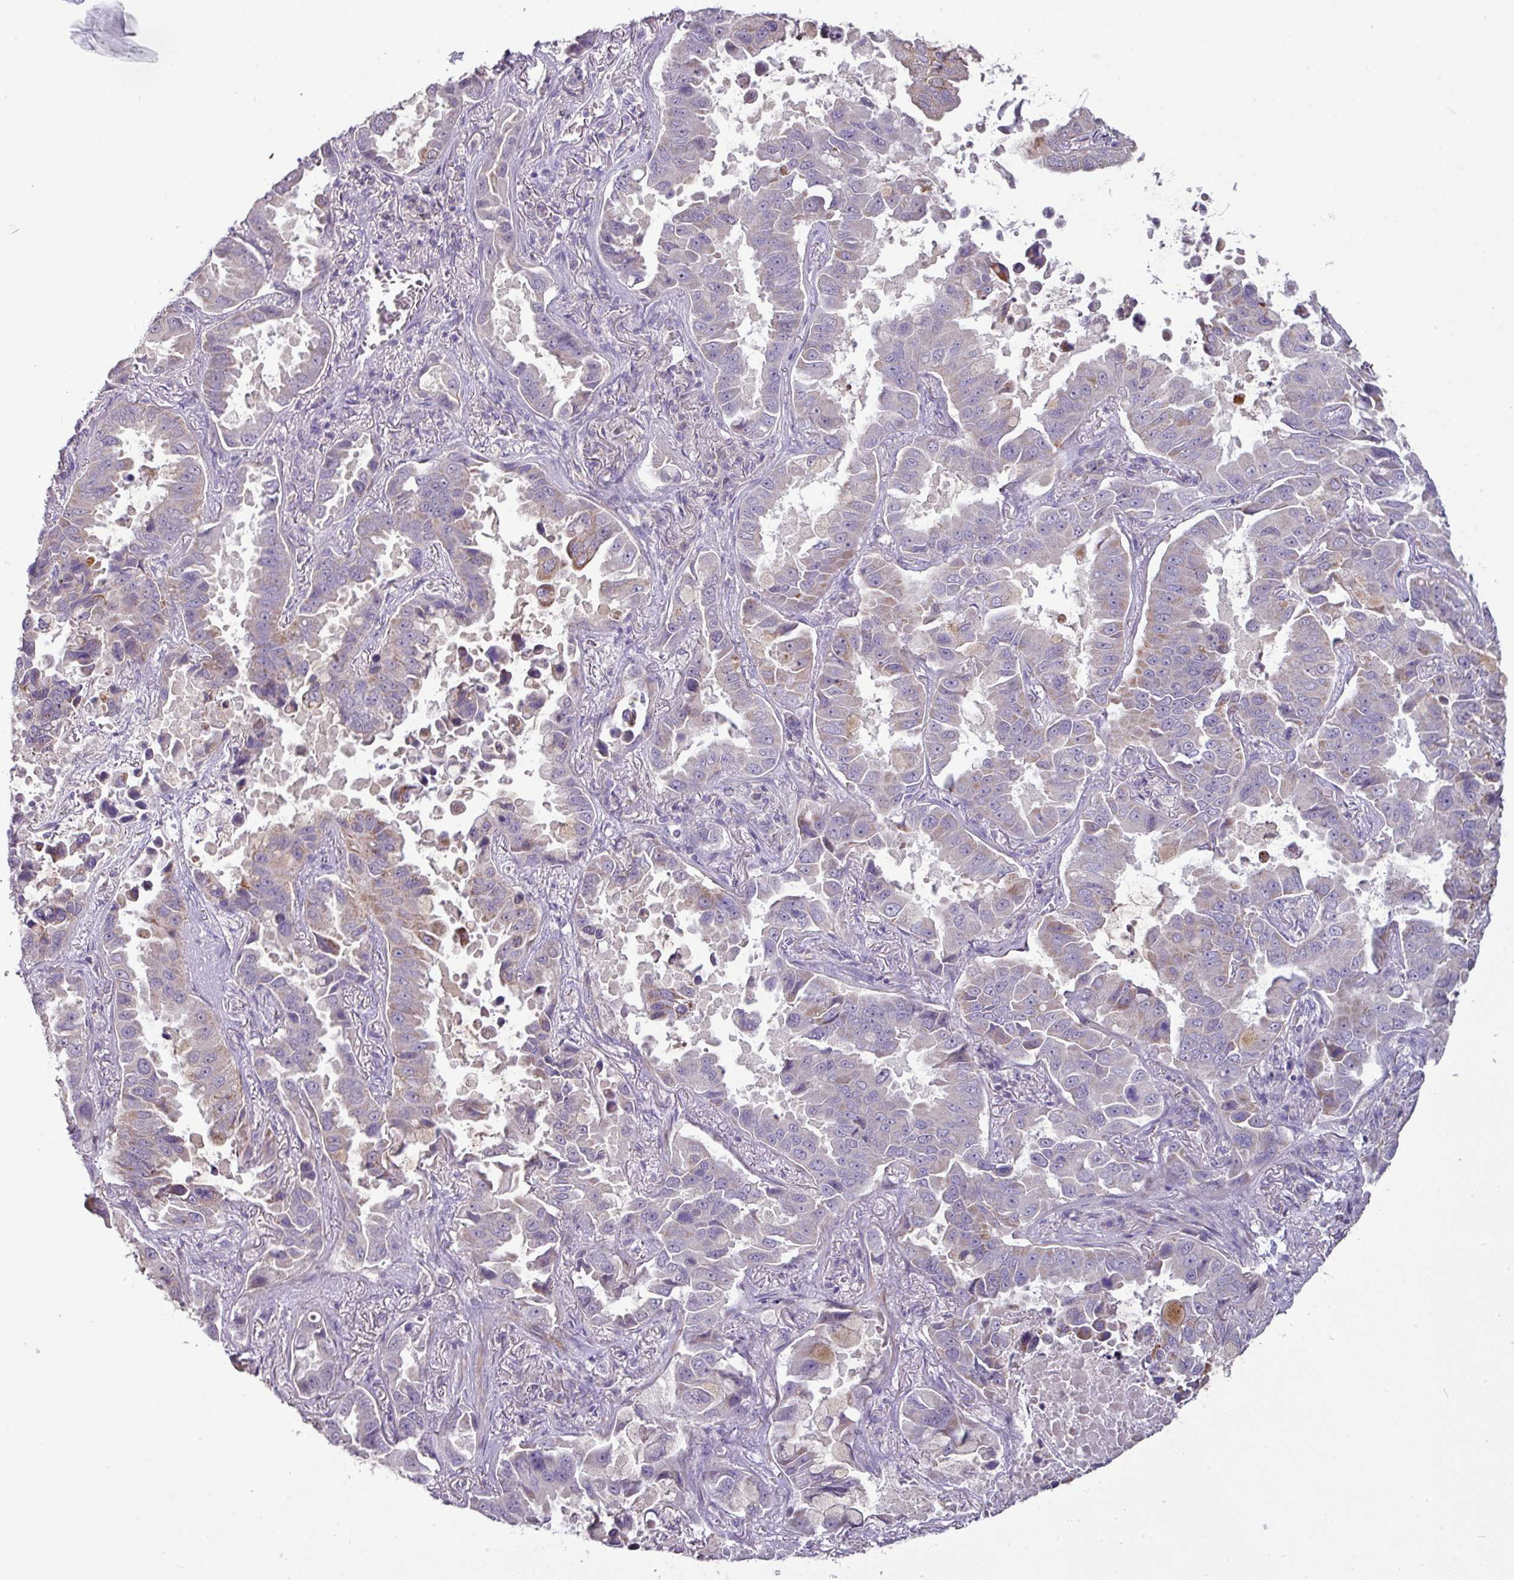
{"staining": {"intensity": "weak", "quantity": "<25%", "location": "cytoplasmic/membranous"}, "tissue": "lung cancer", "cell_type": "Tumor cells", "image_type": "cancer", "snomed": [{"axis": "morphology", "description": "Adenocarcinoma, NOS"}, {"axis": "topography", "description": "Lung"}], "caption": "Image shows no protein staining in tumor cells of lung adenocarcinoma tissue.", "gene": "TRAPPC1", "patient": {"sex": "male", "age": 64}}